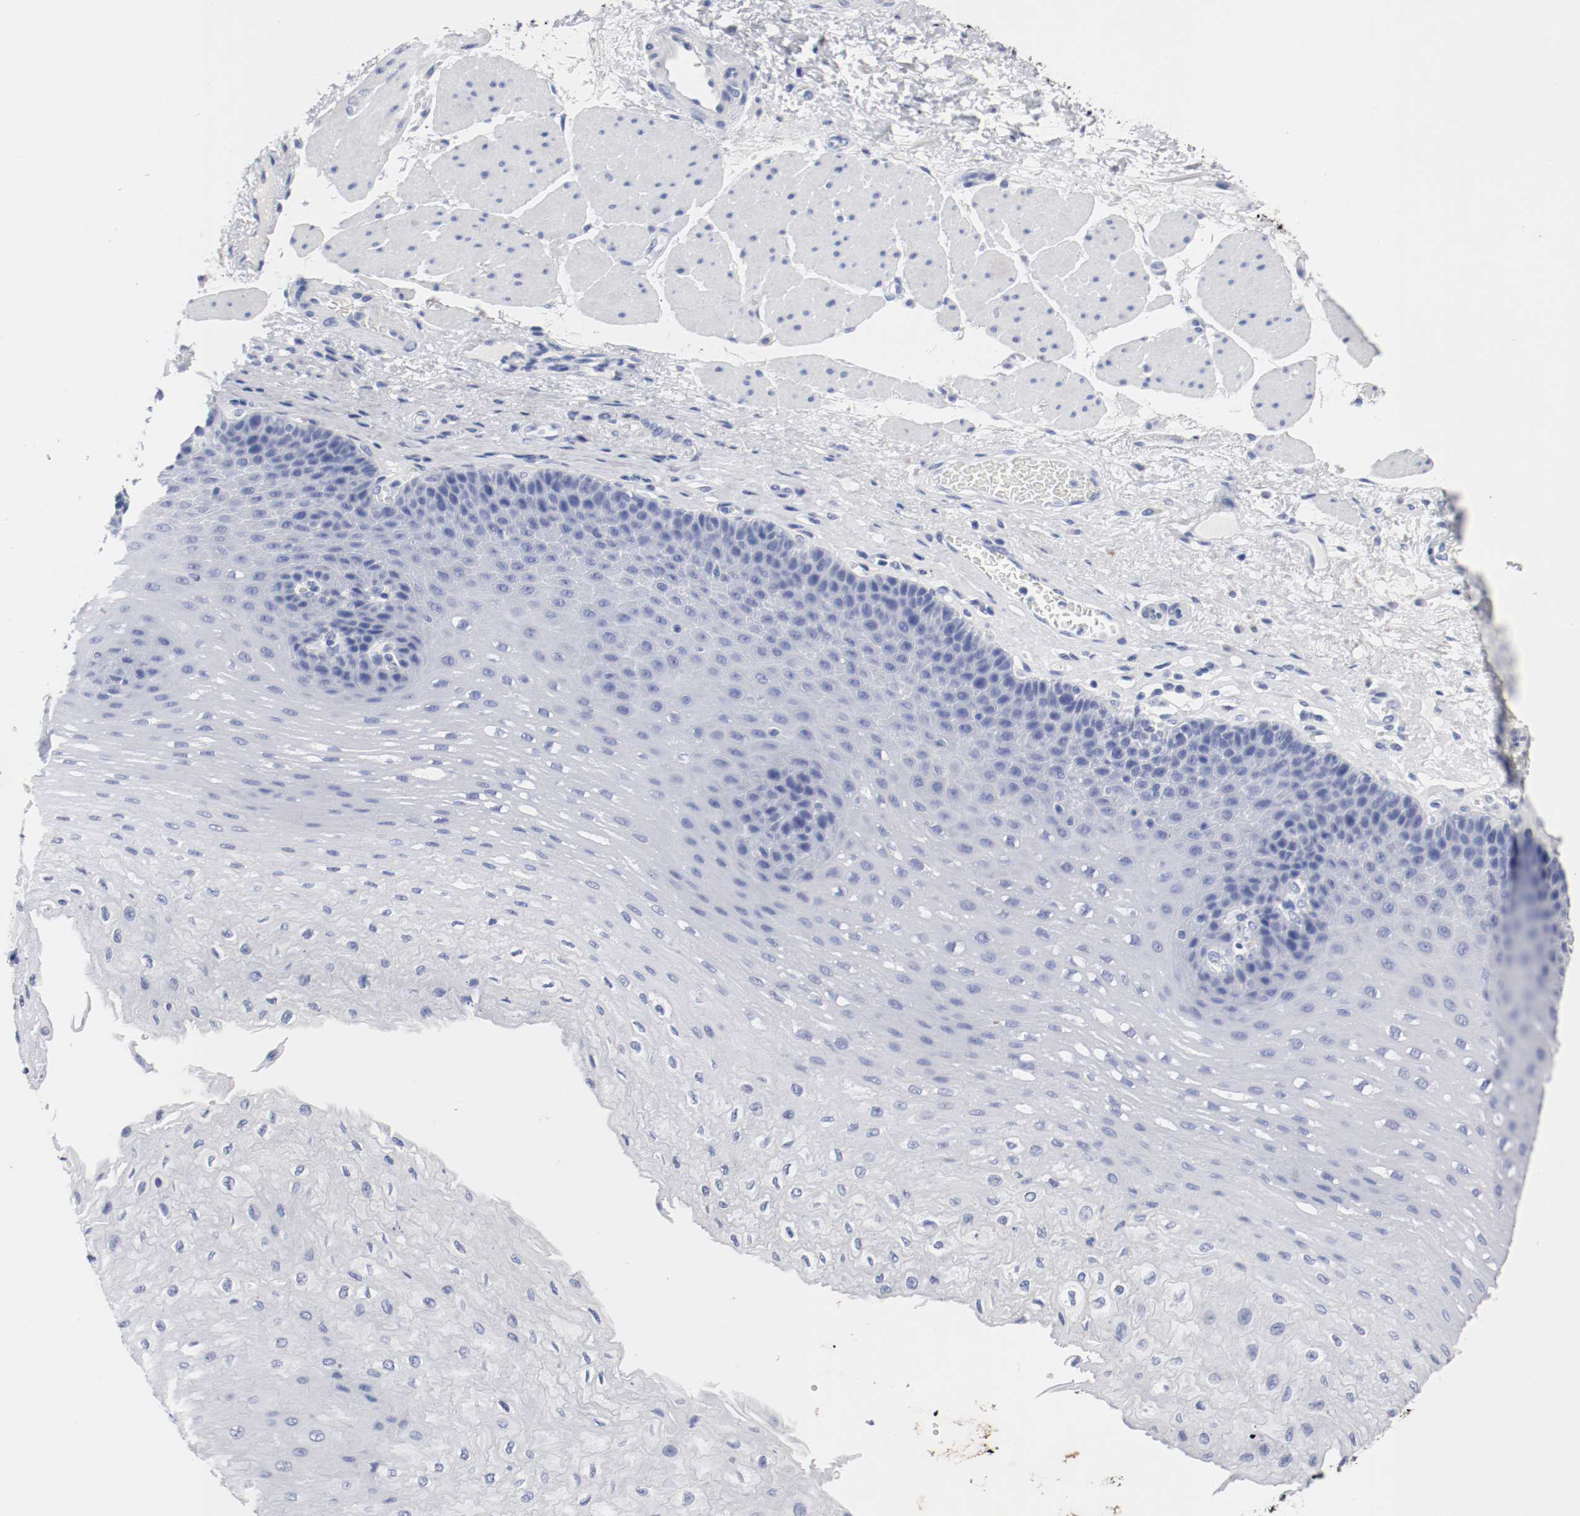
{"staining": {"intensity": "negative", "quantity": "none", "location": "none"}, "tissue": "esophagus", "cell_type": "Squamous epithelial cells", "image_type": "normal", "snomed": [{"axis": "morphology", "description": "Normal tissue, NOS"}, {"axis": "topography", "description": "Esophagus"}], "caption": "This is an immunohistochemistry image of unremarkable human esophagus. There is no positivity in squamous epithelial cells.", "gene": "GAD1", "patient": {"sex": "female", "age": 72}}